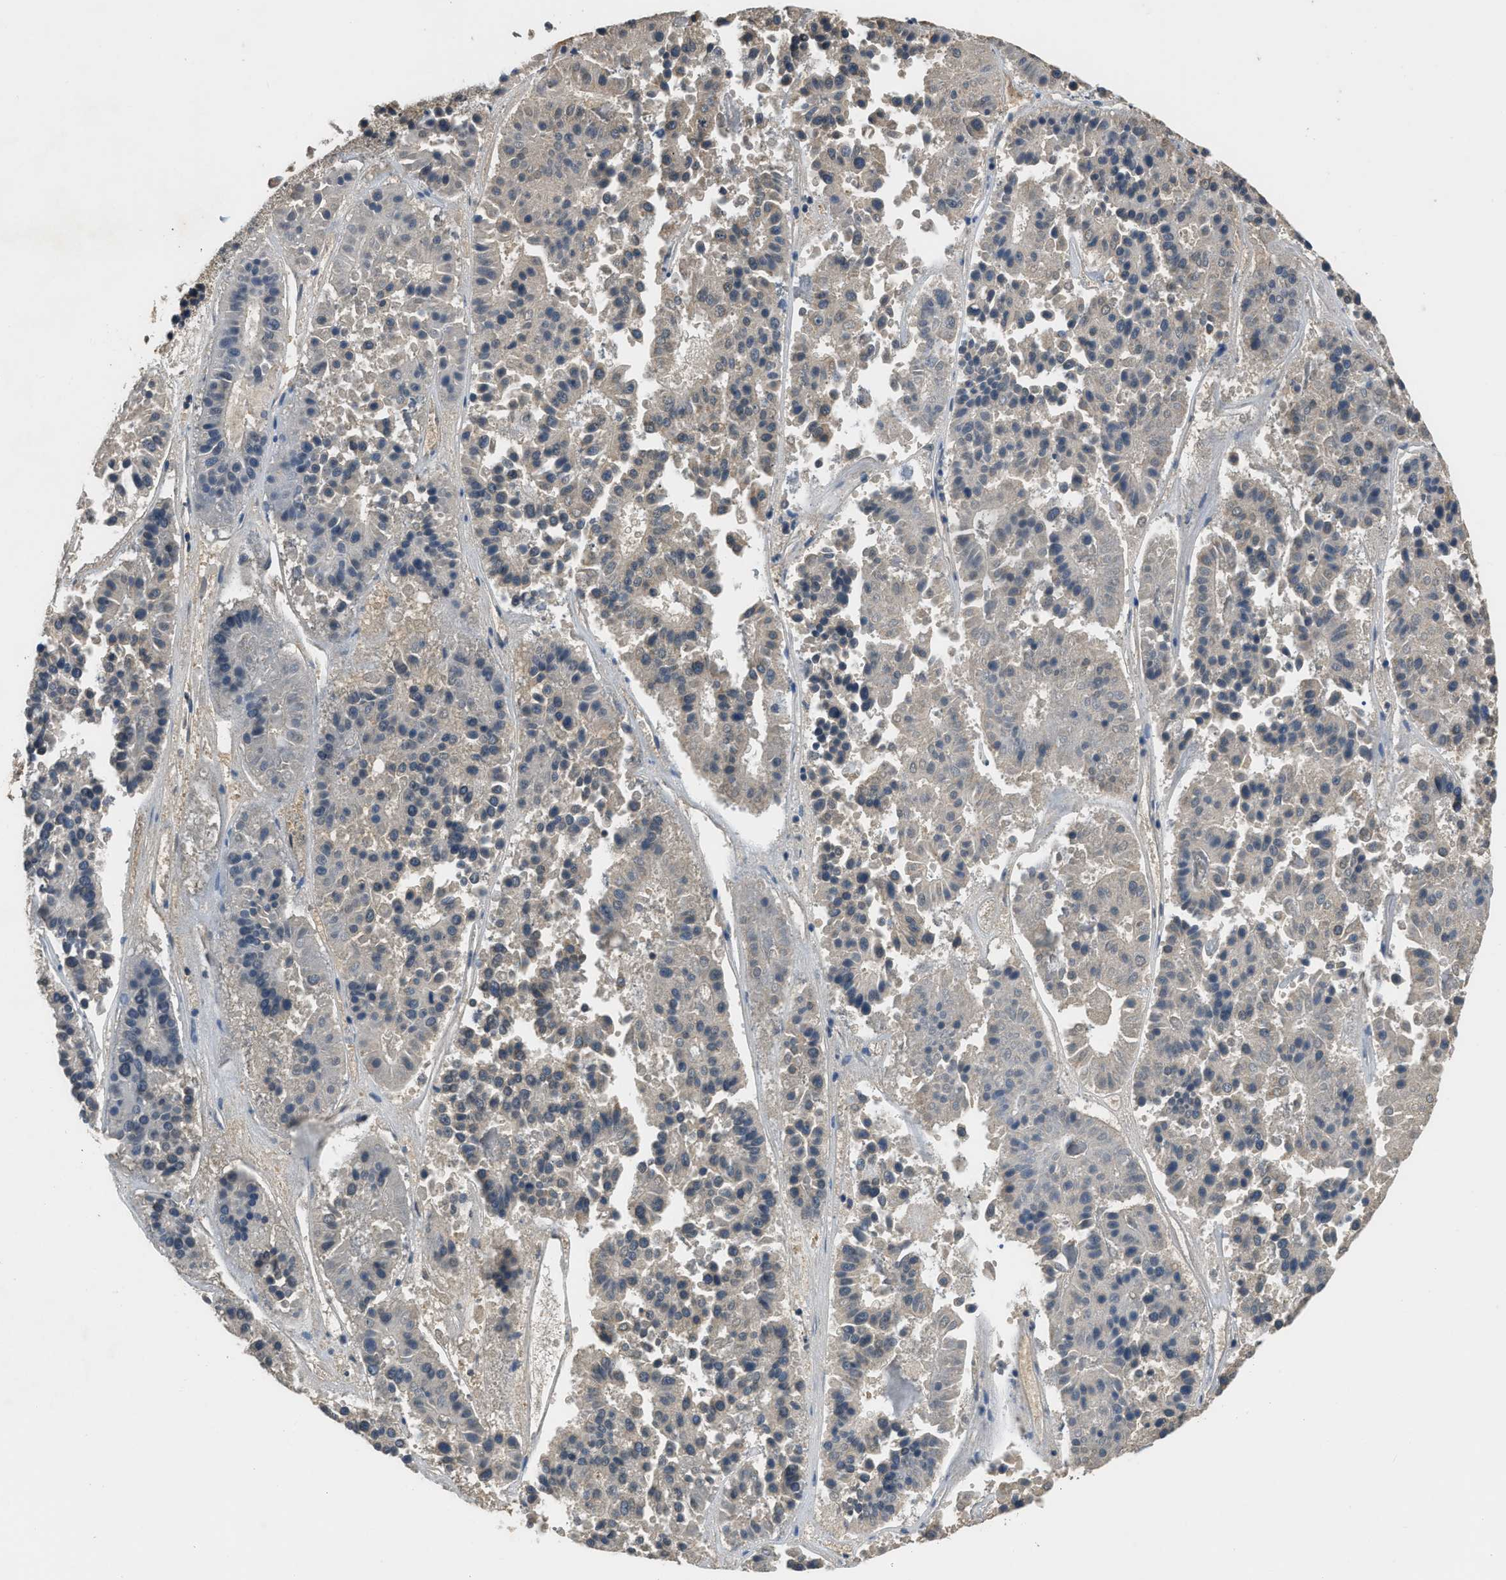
{"staining": {"intensity": "negative", "quantity": "none", "location": "none"}, "tissue": "pancreatic cancer", "cell_type": "Tumor cells", "image_type": "cancer", "snomed": [{"axis": "morphology", "description": "Adenocarcinoma, NOS"}, {"axis": "topography", "description": "Pancreas"}], "caption": "High power microscopy photomicrograph of an immunohistochemistry photomicrograph of adenocarcinoma (pancreatic), revealing no significant positivity in tumor cells.", "gene": "DENND6B", "patient": {"sex": "male", "age": 50}}